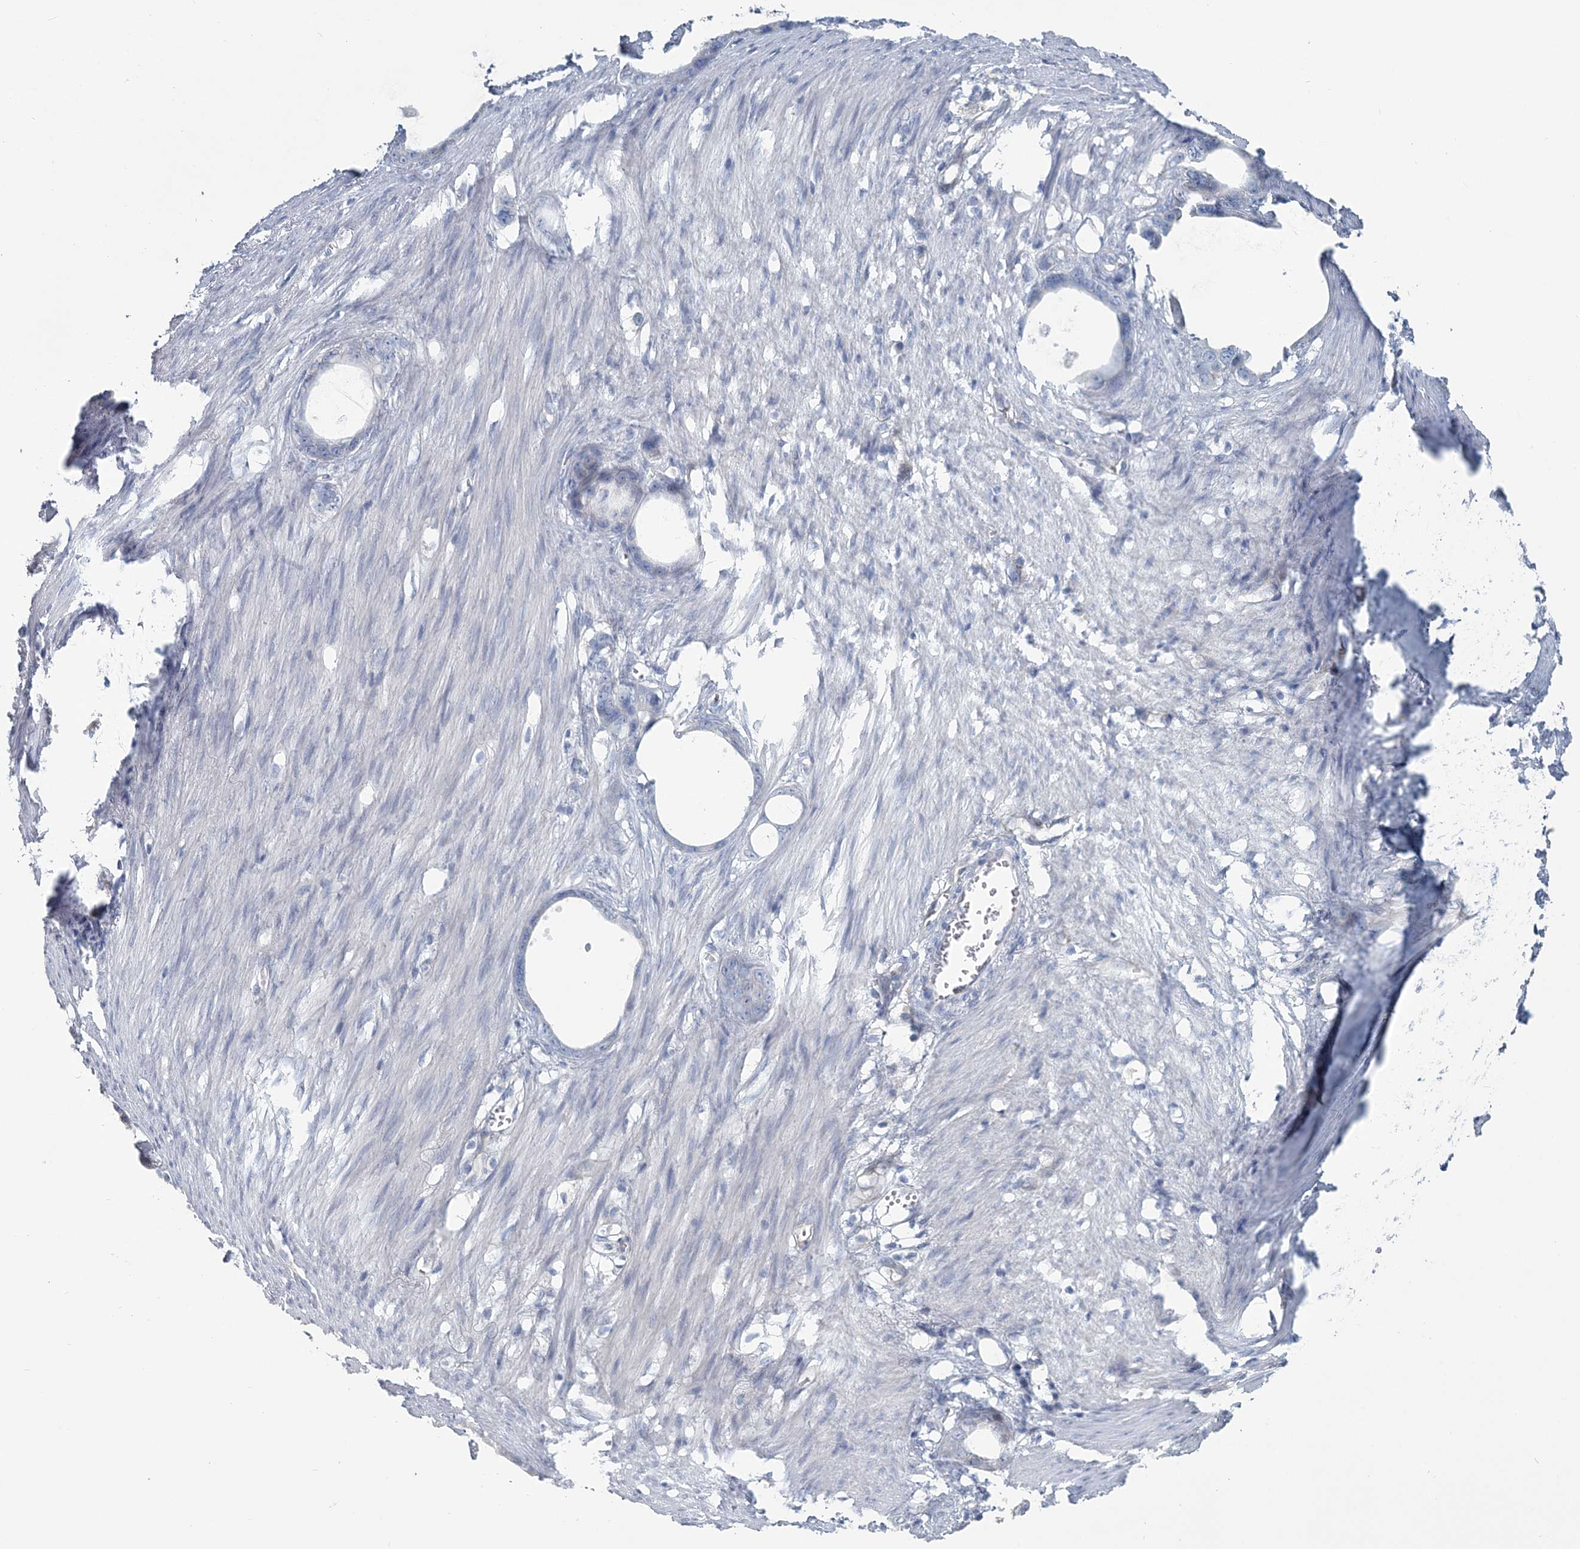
{"staining": {"intensity": "negative", "quantity": "none", "location": "none"}, "tissue": "stomach cancer", "cell_type": "Tumor cells", "image_type": "cancer", "snomed": [{"axis": "morphology", "description": "Adenocarcinoma, NOS"}, {"axis": "topography", "description": "Stomach"}], "caption": "A high-resolution photomicrograph shows IHC staining of stomach adenocarcinoma, which displays no significant expression in tumor cells.", "gene": "CMBL", "patient": {"sex": "female", "age": 75}}